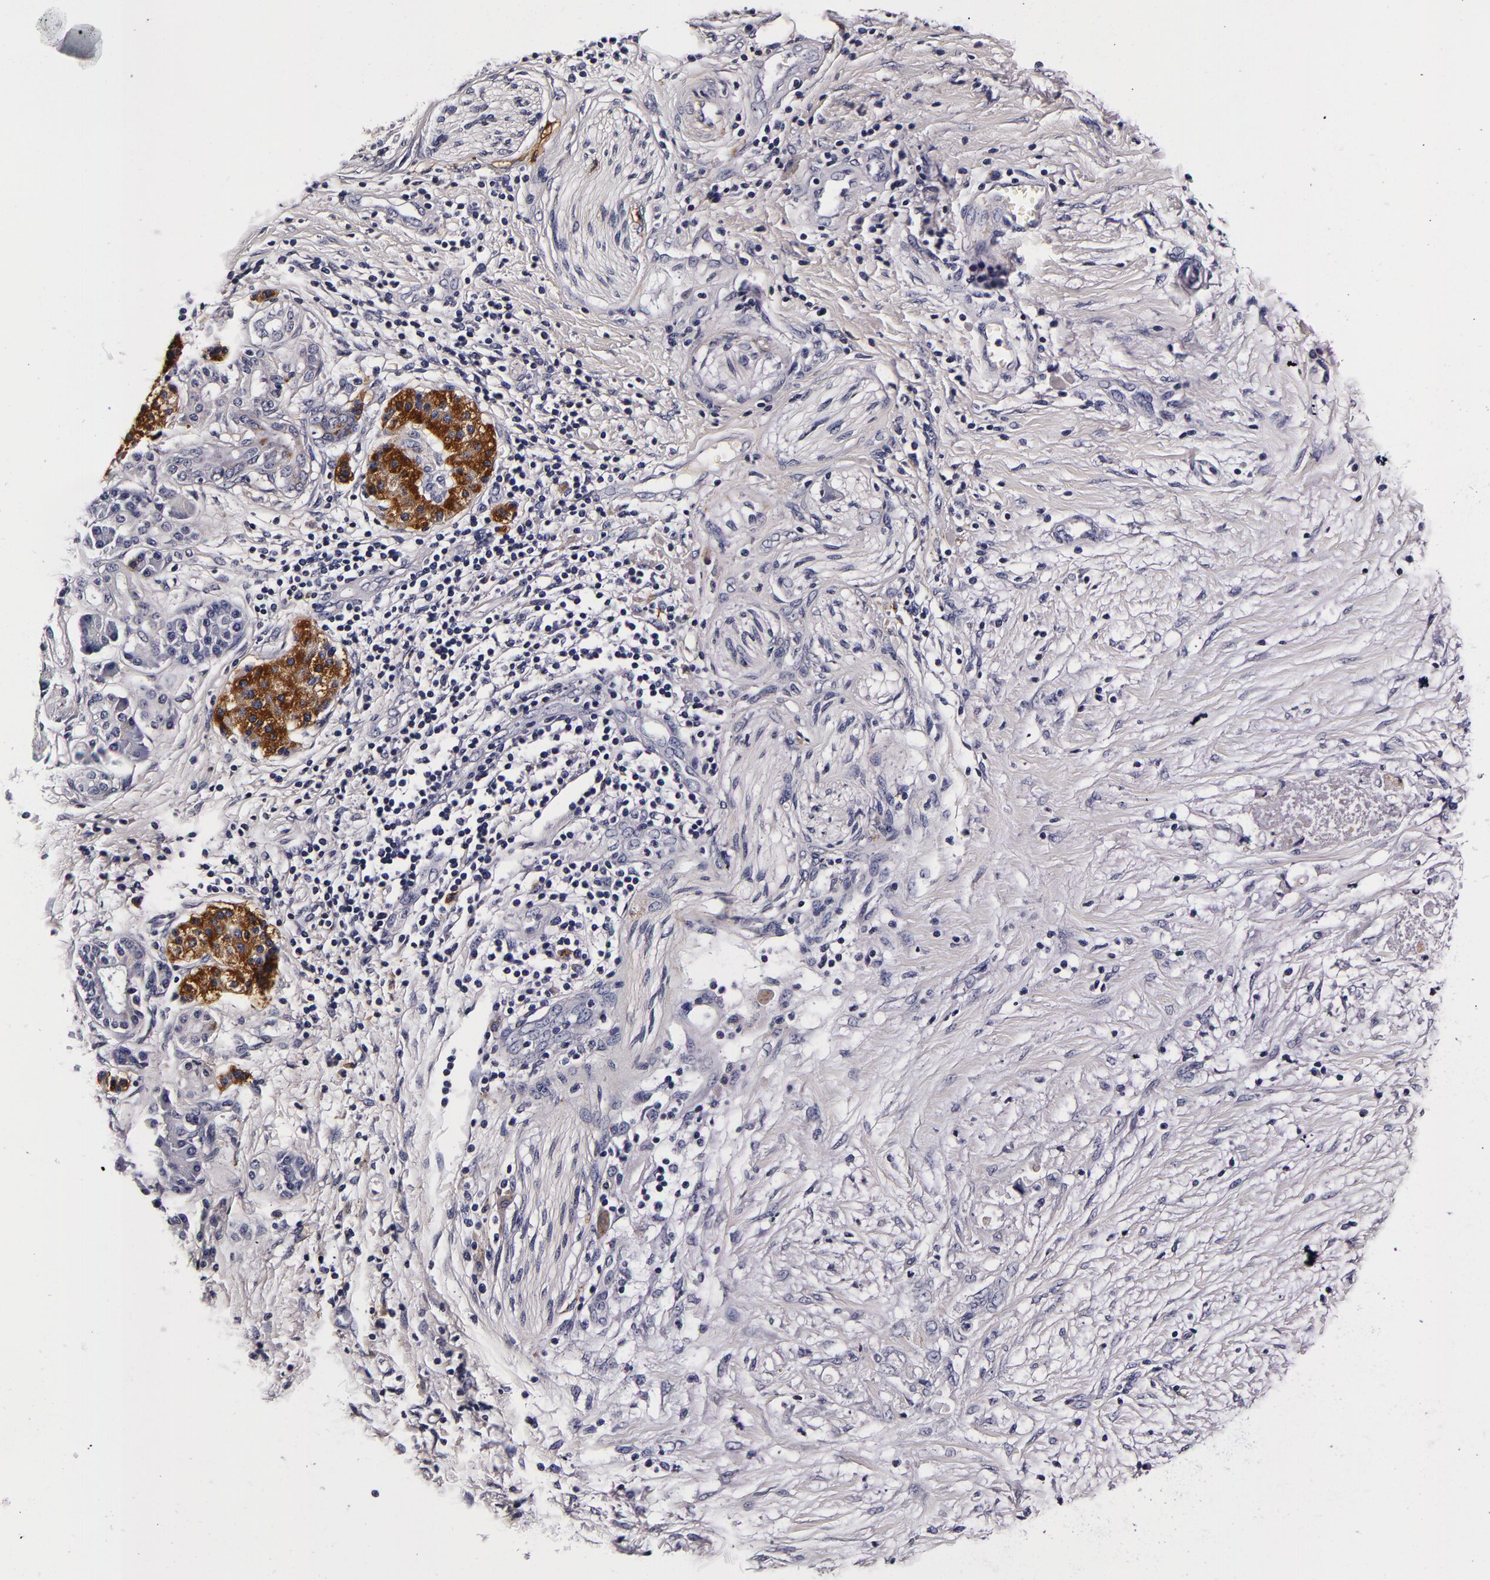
{"staining": {"intensity": "negative", "quantity": "none", "location": "none"}, "tissue": "pancreatic cancer", "cell_type": "Tumor cells", "image_type": "cancer", "snomed": [{"axis": "morphology", "description": "Adenocarcinoma, NOS"}, {"axis": "topography", "description": "Pancreas"}], "caption": "Pancreatic adenocarcinoma stained for a protein using IHC demonstrates no expression tumor cells.", "gene": "LGALS3BP", "patient": {"sex": "female", "age": 66}}